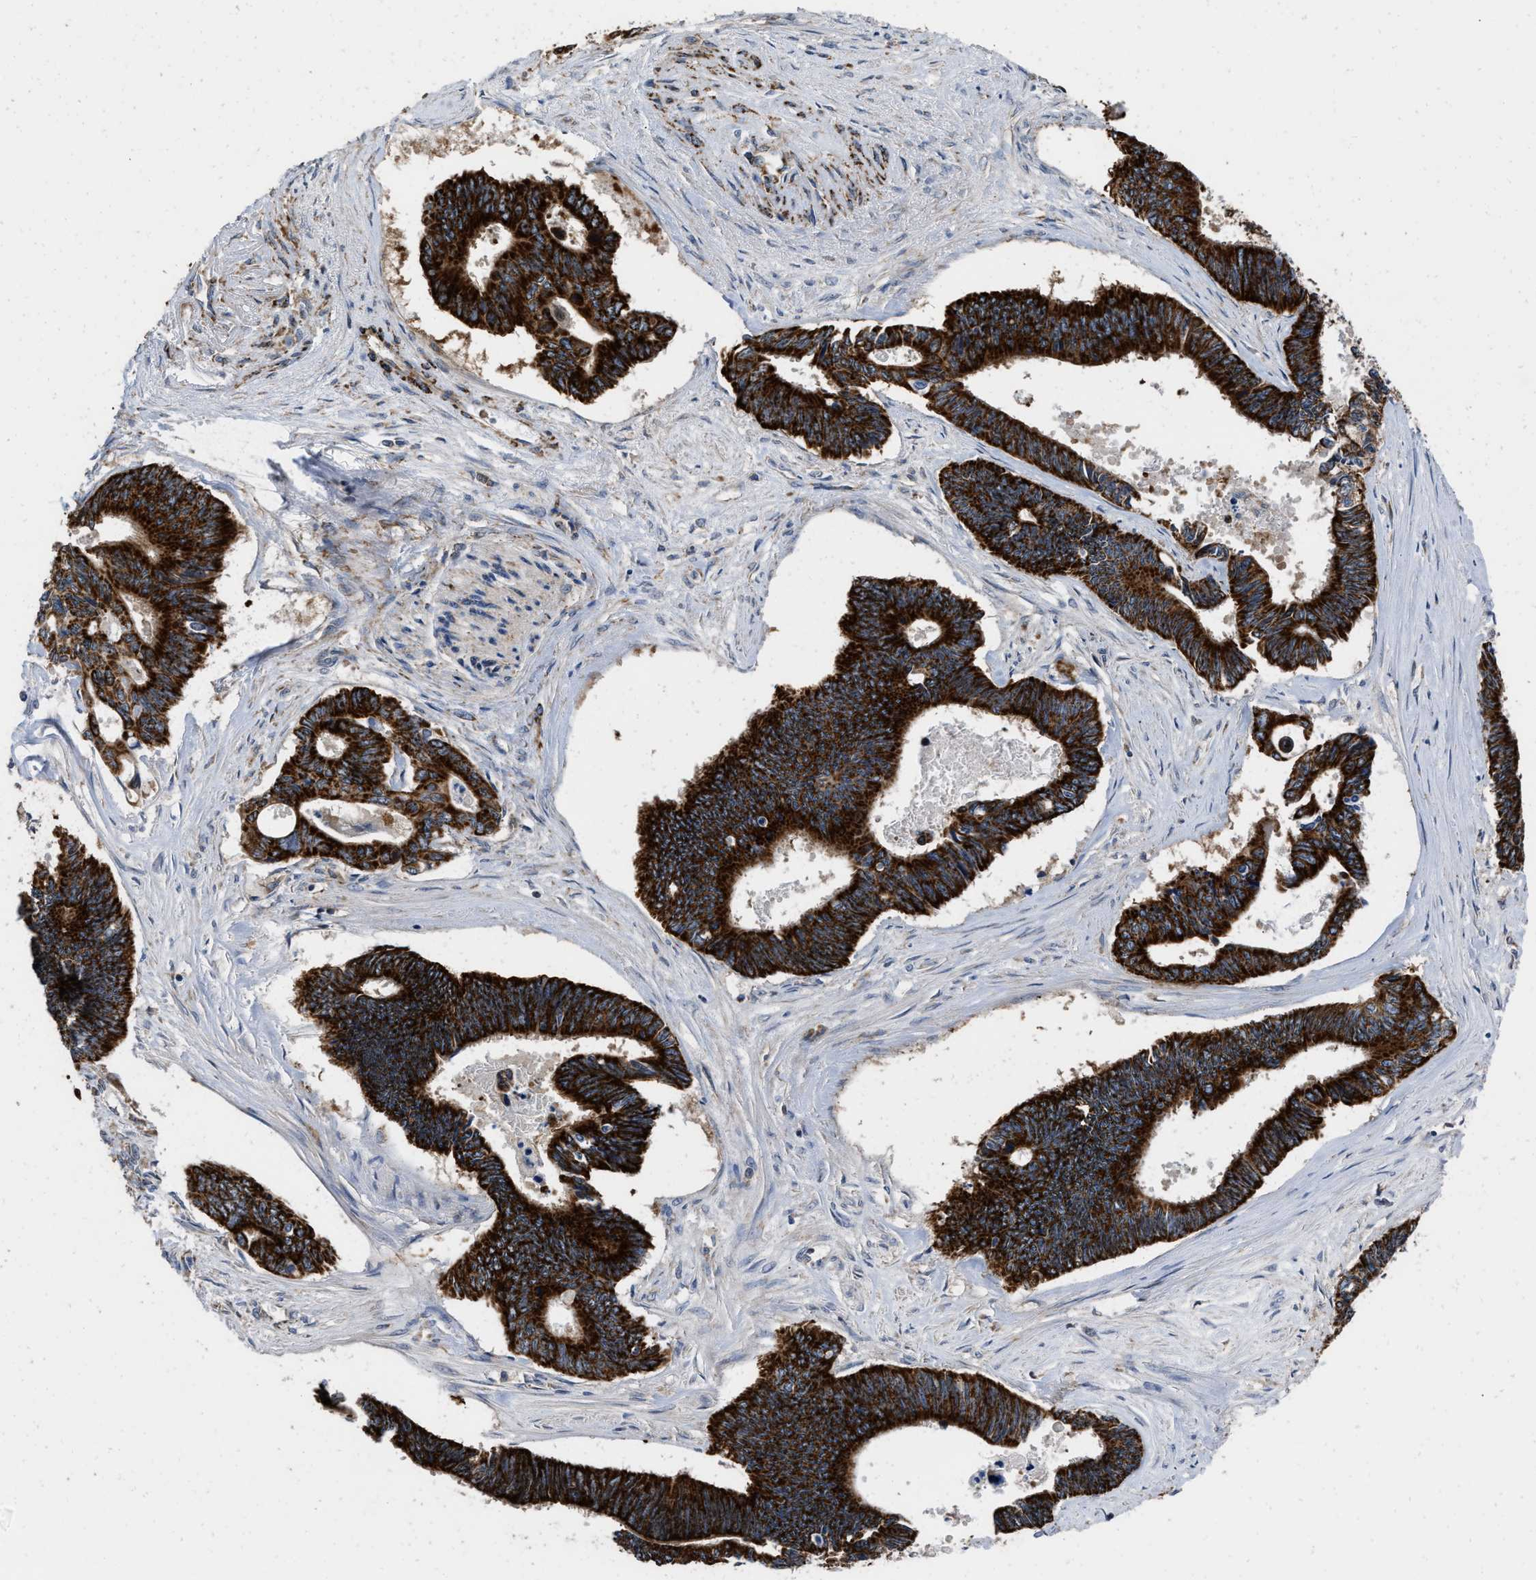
{"staining": {"intensity": "strong", "quantity": ">75%", "location": "cytoplasmic/membranous"}, "tissue": "pancreatic cancer", "cell_type": "Tumor cells", "image_type": "cancer", "snomed": [{"axis": "morphology", "description": "Adenocarcinoma, NOS"}, {"axis": "topography", "description": "Pancreas"}], "caption": "This is a photomicrograph of IHC staining of pancreatic cancer, which shows strong expression in the cytoplasmic/membranous of tumor cells.", "gene": "AKAP1", "patient": {"sex": "female", "age": 70}}